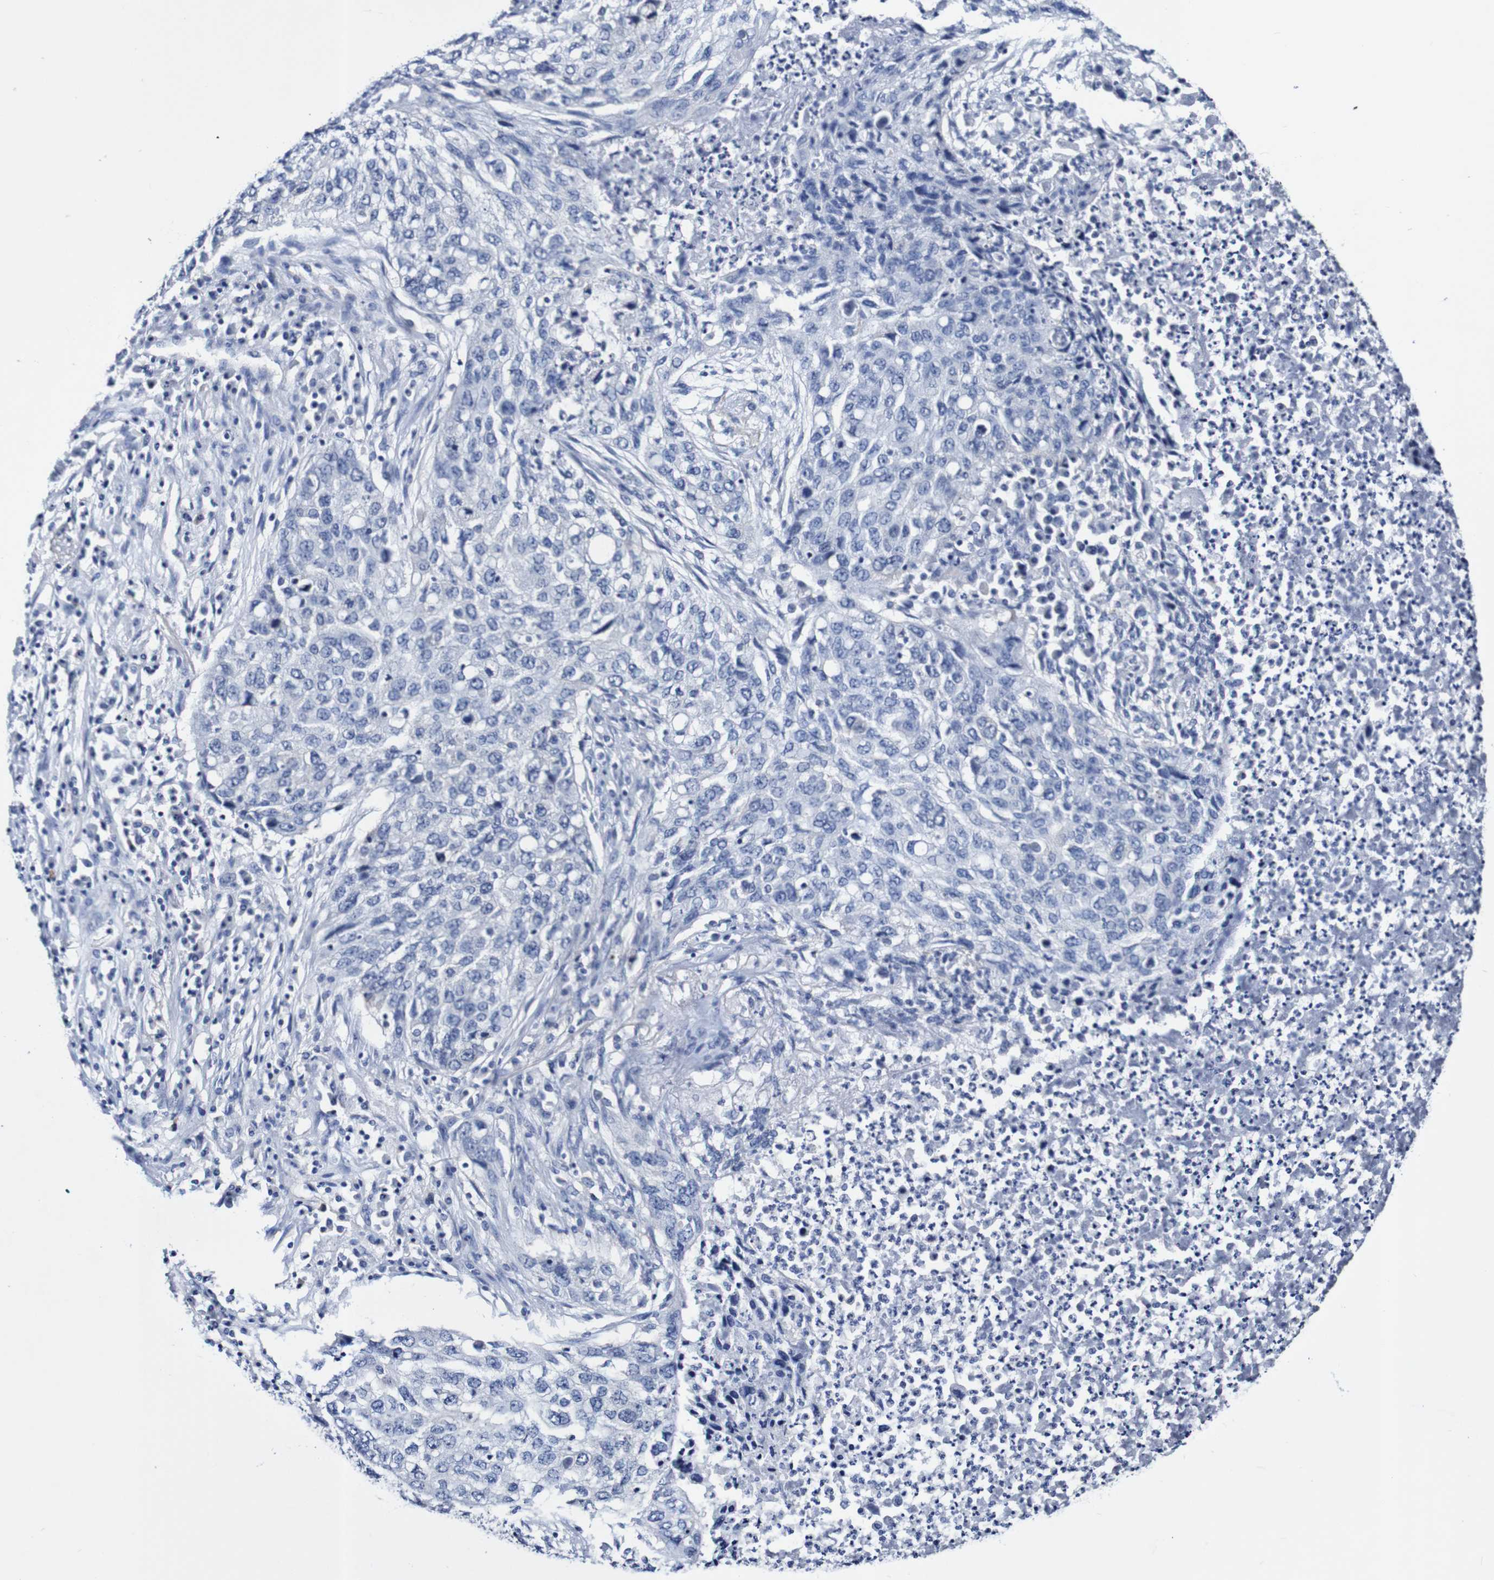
{"staining": {"intensity": "negative", "quantity": "none", "location": "none"}, "tissue": "lung cancer", "cell_type": "Tumor cells", "image_type": "cancer", "snomed": [{"axis": "morphology", "description": "Squamous cell carcinoma, NOS"}, {"axis": "topography", "description": "Lung"}], "caption": "Protein analysis of squamous cell carcinoma (lung) demonstrates no significant expression in tumor cells.", "gene": "ACVR1C", "patient": {"sex": "female", "age": 63}}